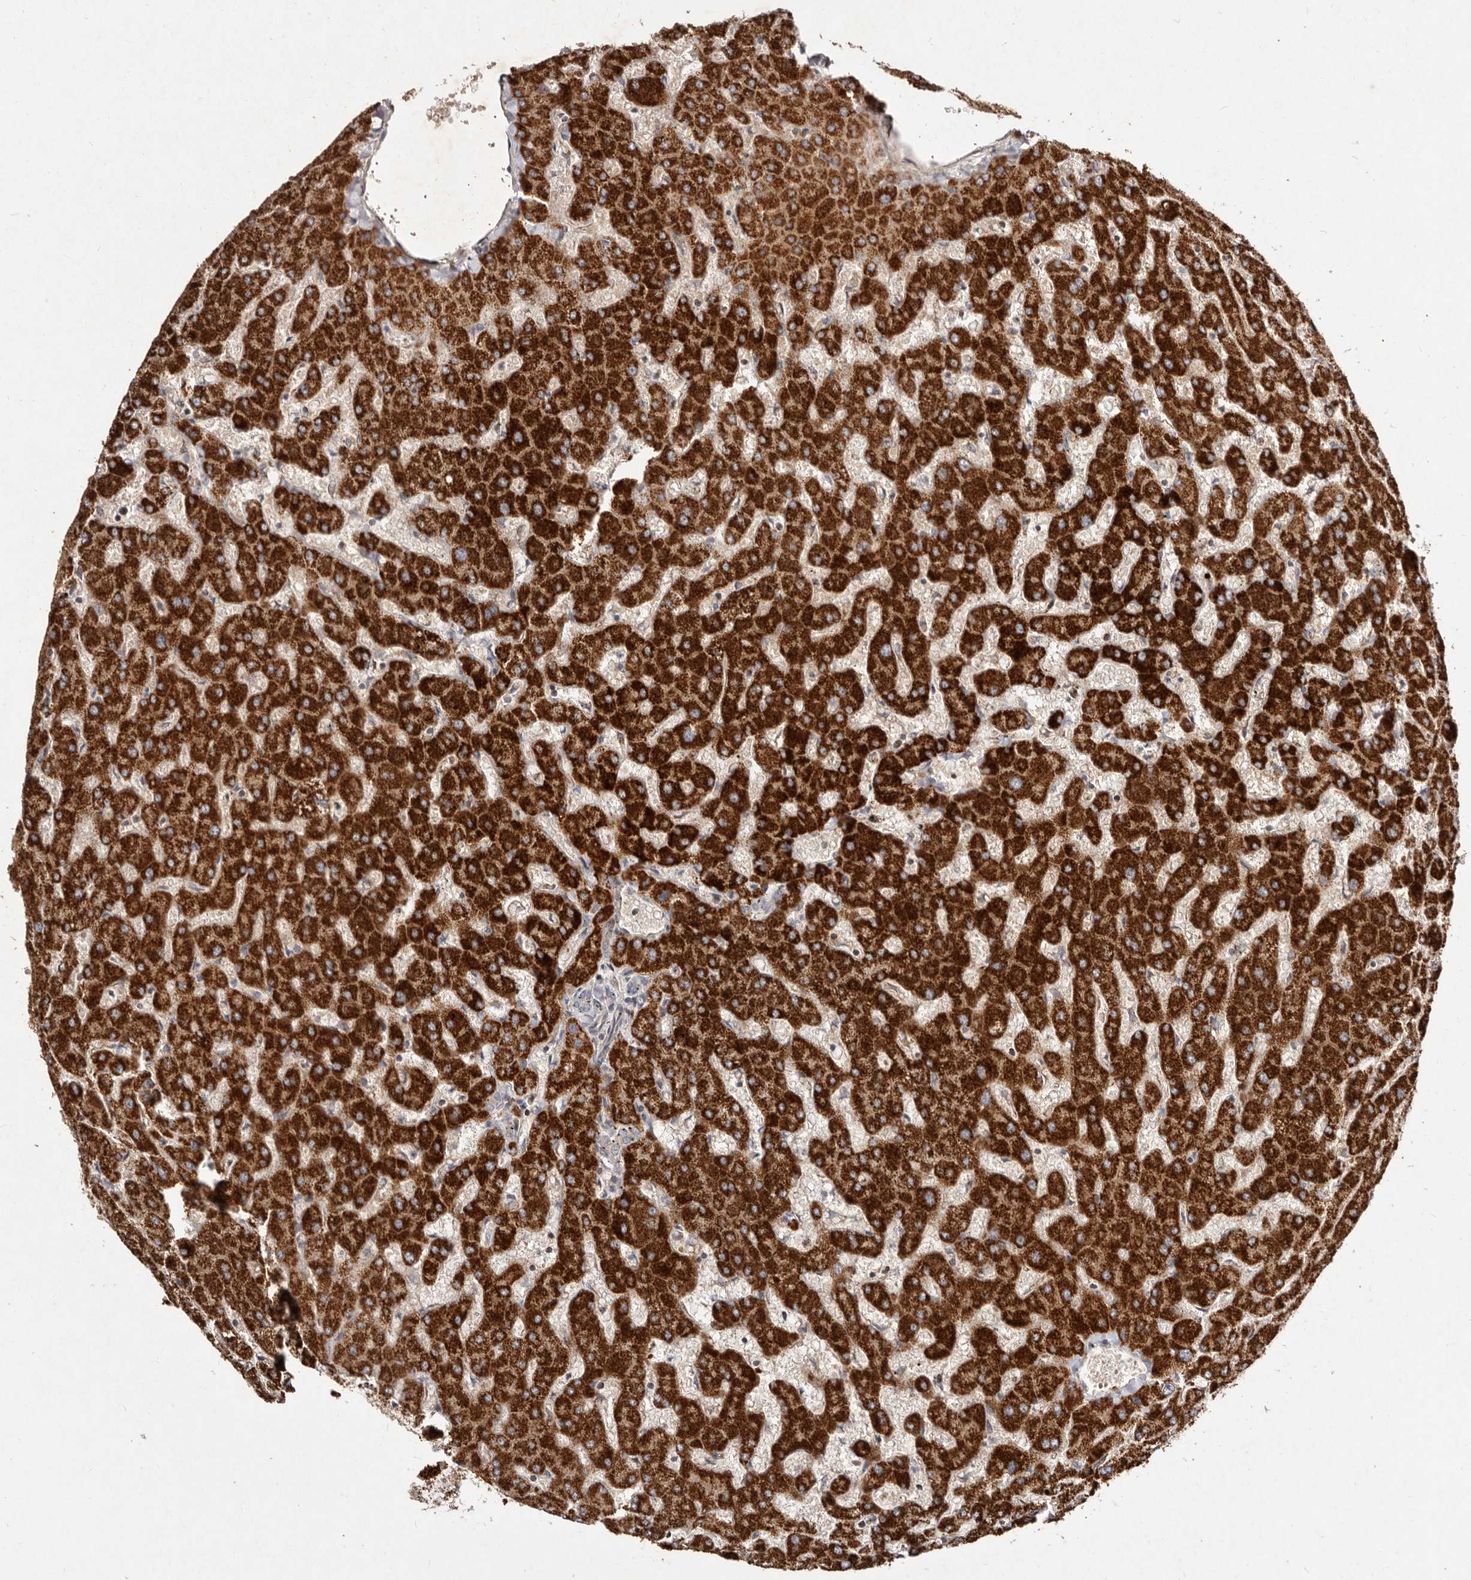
{"staining": {"intensity": "weak", "quantity": "<25%", "location": "cytoplasmic/membranous"}, "tissue": "liver", "cell_type": "Cholangiocytes", "image_type": "normal", "snomed": [{"axis": "morphology", "description": "Normal tissue, NOS"}, {"axis": "topography", "description": "Liver"}], "caption": "A high-resolution histopathology image shows IHC staining of unremarkable liver, which exhibits no significant staining in cholangiocytes. The staining is performed using DAB (3,3'-diaminobenzidine) brown chromogen with nuclei counter-stained in using hematoxylin.", "gene": "SLC25A20", "patient": {"sex": "female", "age": 63}}